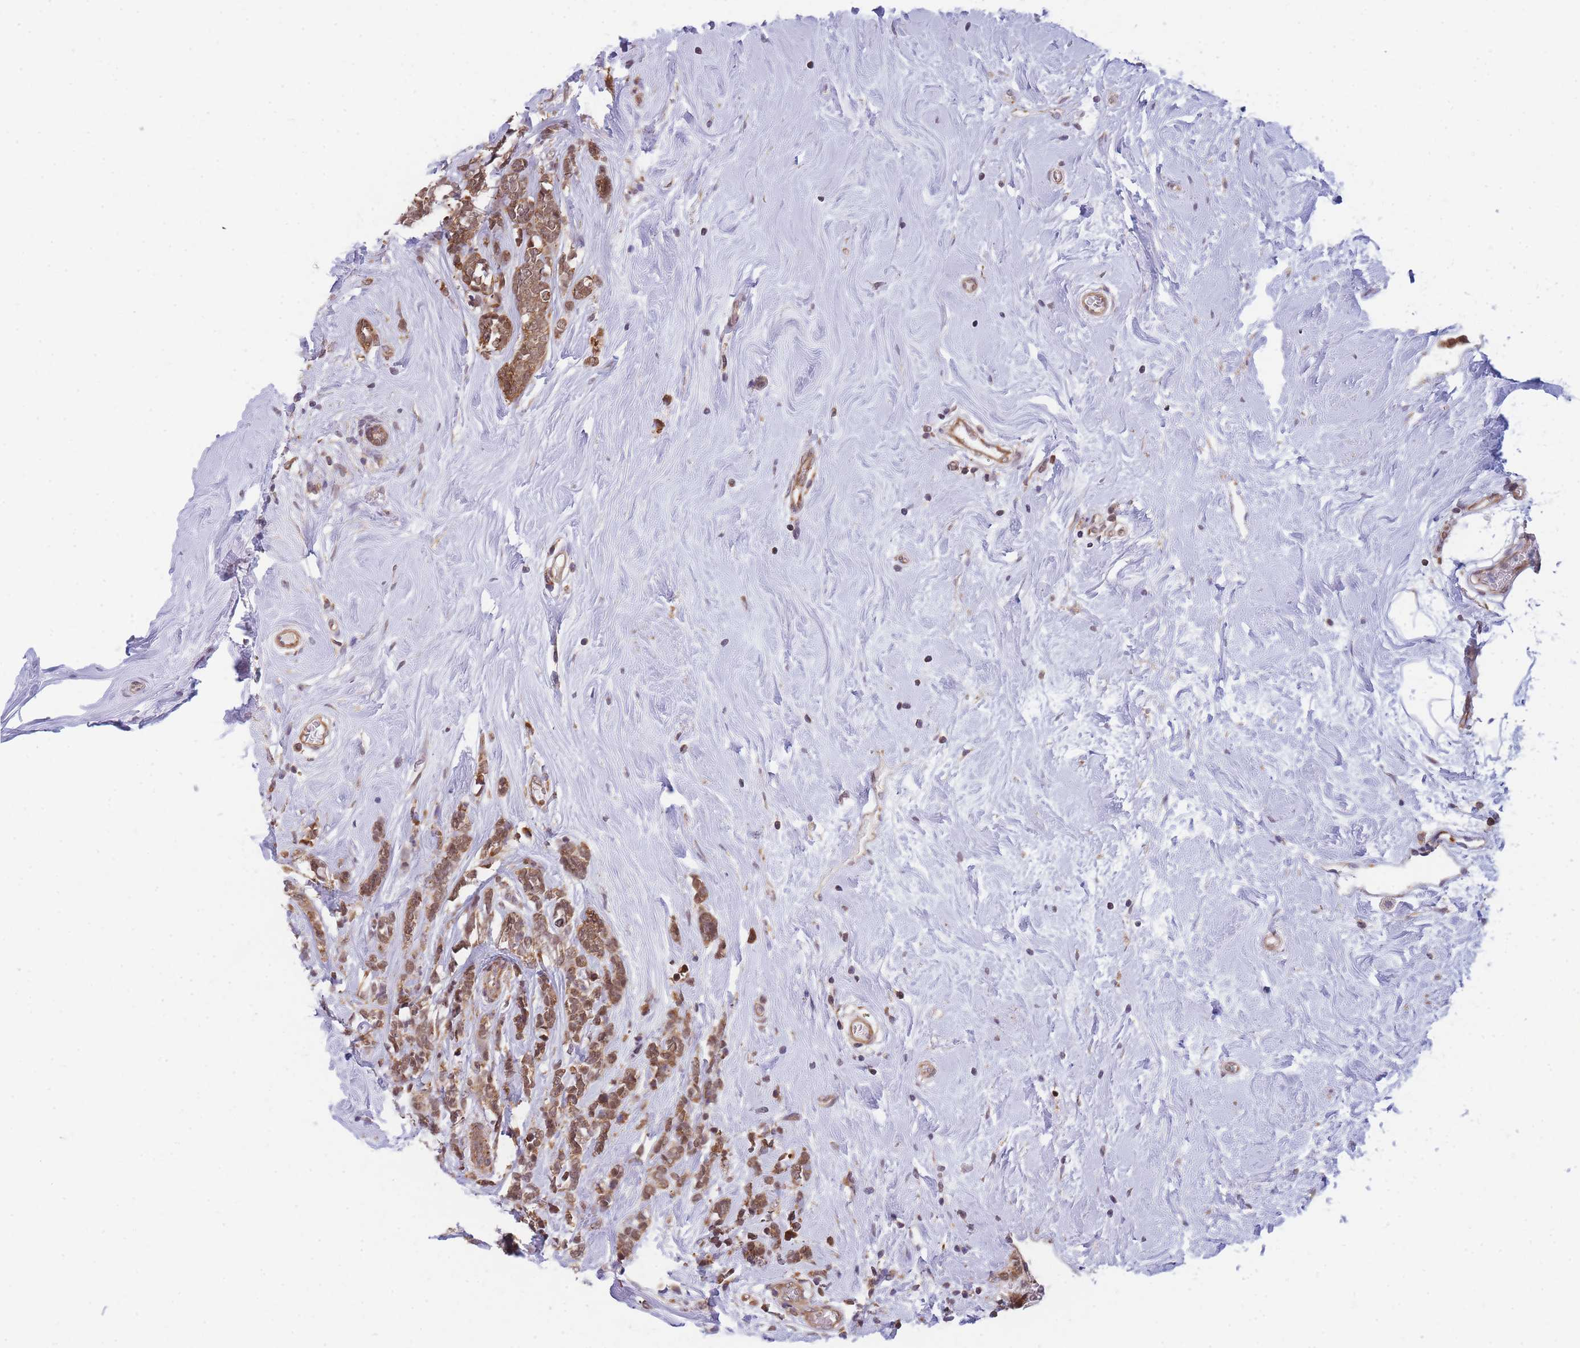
{"staining": {"intensity": "moderate", "quantity": ">75%", "location": "cytoplasmic/membranous,nuclear"}, "tissue": "breast cancer", "cell_type": "Tumor cells", "image_type": "cancer", "snomed": [{"axis": "morphology", "description": "Lobular carcinoma"}, {"axis": "topography", "description": "Breast"}], "caption": "Immunohistochemistry (IHC) photomicrograph of human breast cancer stained for a protein (brown), which demonstrates medium levels of moderate cytoplasmic/membranous and nuclear staining in about >75% of tumor cells.", "gene": "MRPL23", "patient": {"sex": "female", "age": 58}}